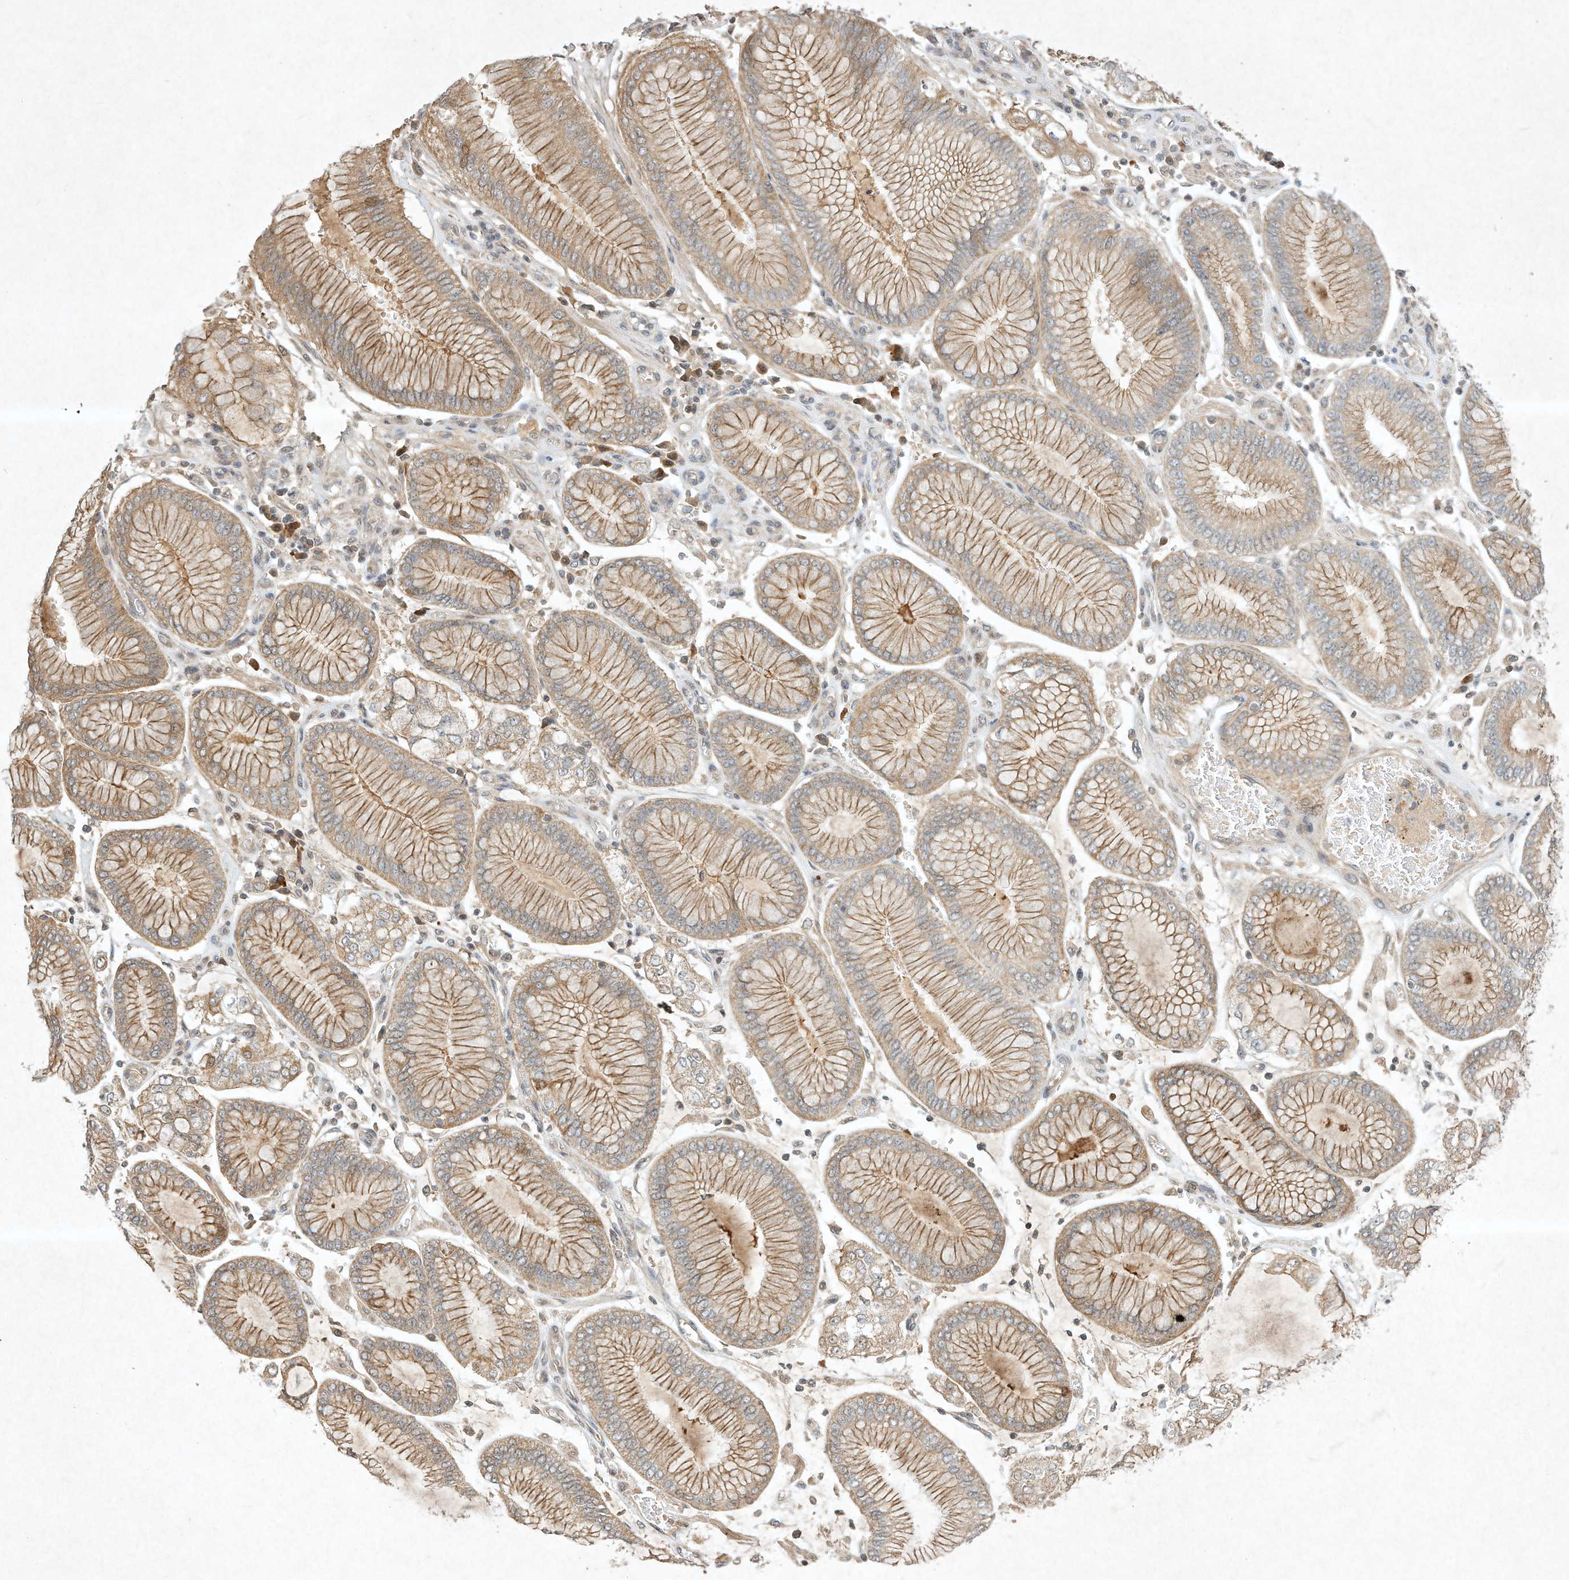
{"staining": {"intensity": "moderate", "quantity": ">75%", "location": "cytoplasmic/membranous"}, "tissue": "stomach cancer", "cell_type": "Tumor cells", "image_type": "cancer", "snomed": [{"axis": "morphology", "description": "Adenocarcinoma, NOS"}, {"axis": "topography", "description": "Stomach"}], "caption": "Stomach cancer stained with DAB immunohistochemistry reveals medium levels of moderate cytoplasmic/membranous positivity in about >75% of tumor cells. Nuclei are stained in blue.", "gene": "BTRC", "patient": {"sex": "male", "age": 76}}